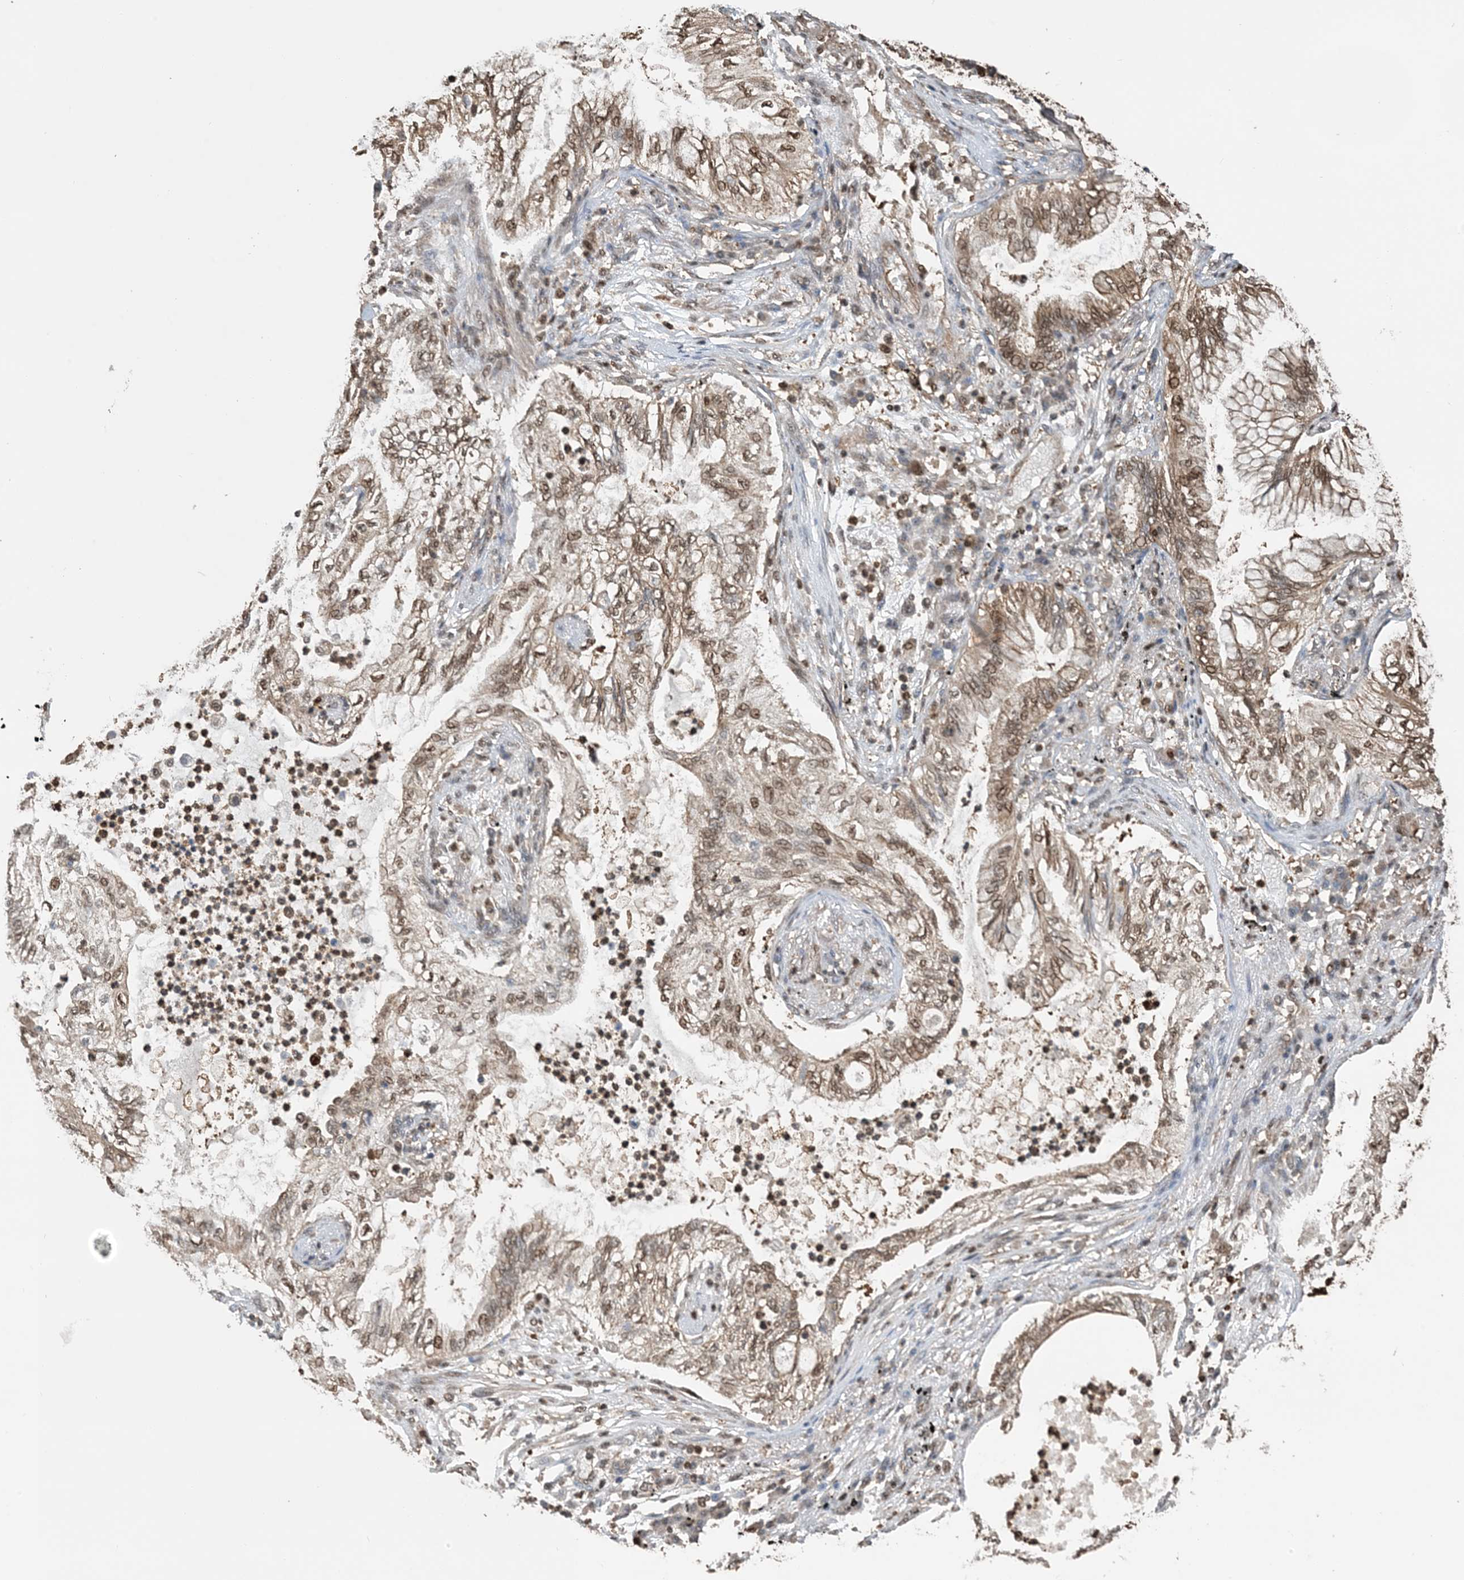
{"staining": {"intensity": "moderate", "quantity": ">75%", "location": "cytoplasmic/membranous,nuclear"}, "tissue": "lung cancer", "cell_type": "Tumor cells", "image_type": "cancer", "snomed": [{"axis": "morphology", "description": "Normal tissue, NOS"}, {"axis": "morphology", "description": "Adenocarcinoma, NOS"}, {"axis": "topography", "description": "Bronchus"}, {"axis": "topography", "description": "Lung"}], "caption": "Lung cancer (adenocarcinoma) stained with a protein marker exhibits moderate staining in tumor cells.", "gene": "HSPA1A", "patient": {"sex": "female", "age": 70}}